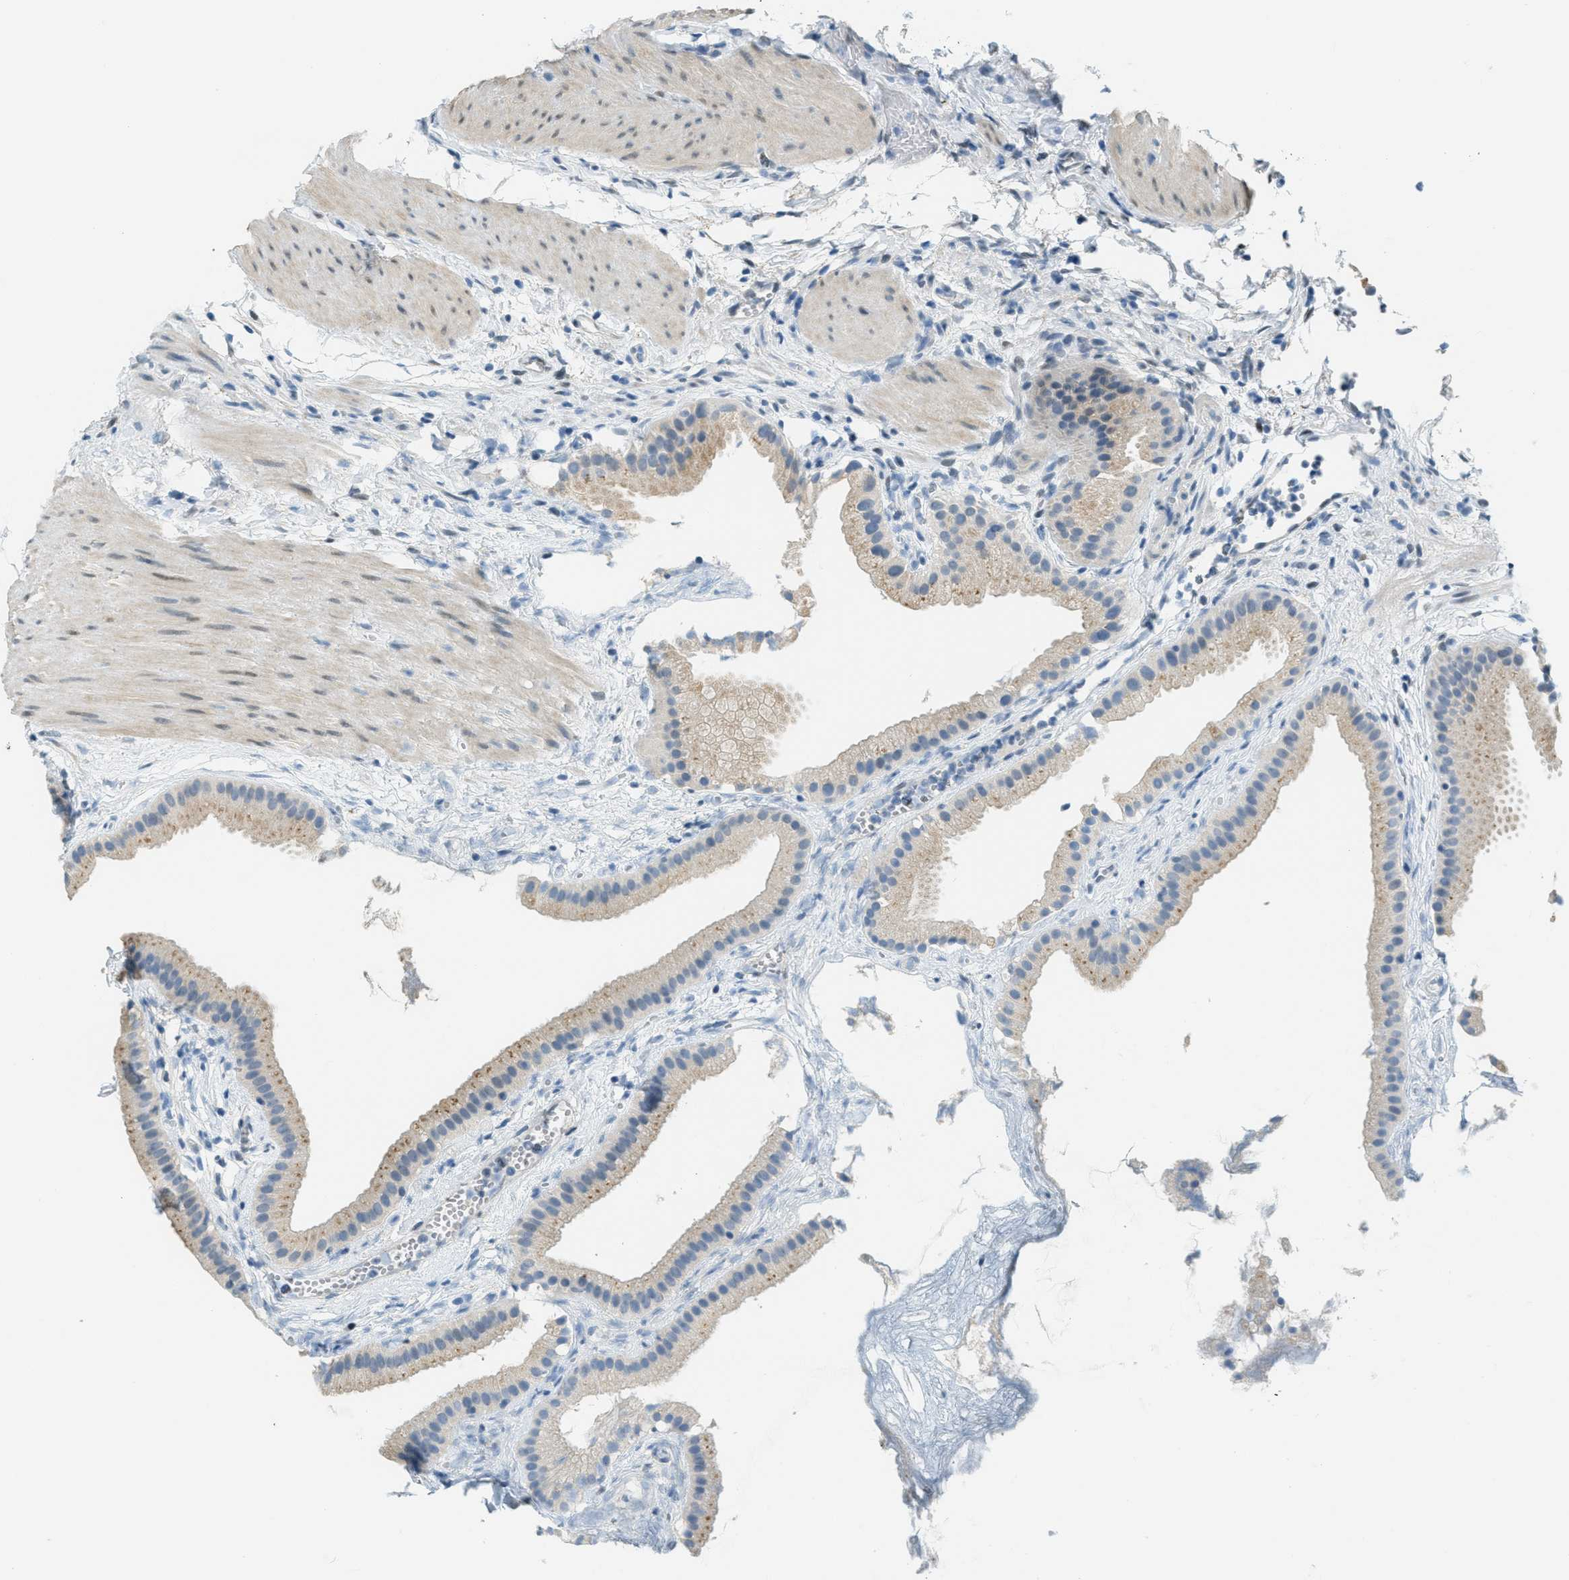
{"staining": {"intensity": "weak", "quantity": ">75%", "location": "cytoplasmic/membranous"}, "tissue": "gallbladder", "cell_type": "Glandular cells", "image_type": "normal", "snomed": [{"axis": "morphology", "description": "Normal tissue, NOS"}, {"axis": "topography", "description": "Gallbladder"}], "caption": "Brown immunohistochemical staining in unremarkable gallbladder shows weak cytoplasmic/membranous expression in approximately >75% of glandular cells. Using DAB (brown) and hematoxylin (blue) stains, captured at high magnification using brightfield microscopy.", "gene": "TCF3", "patient": {"sex": "female", "age": 64}}